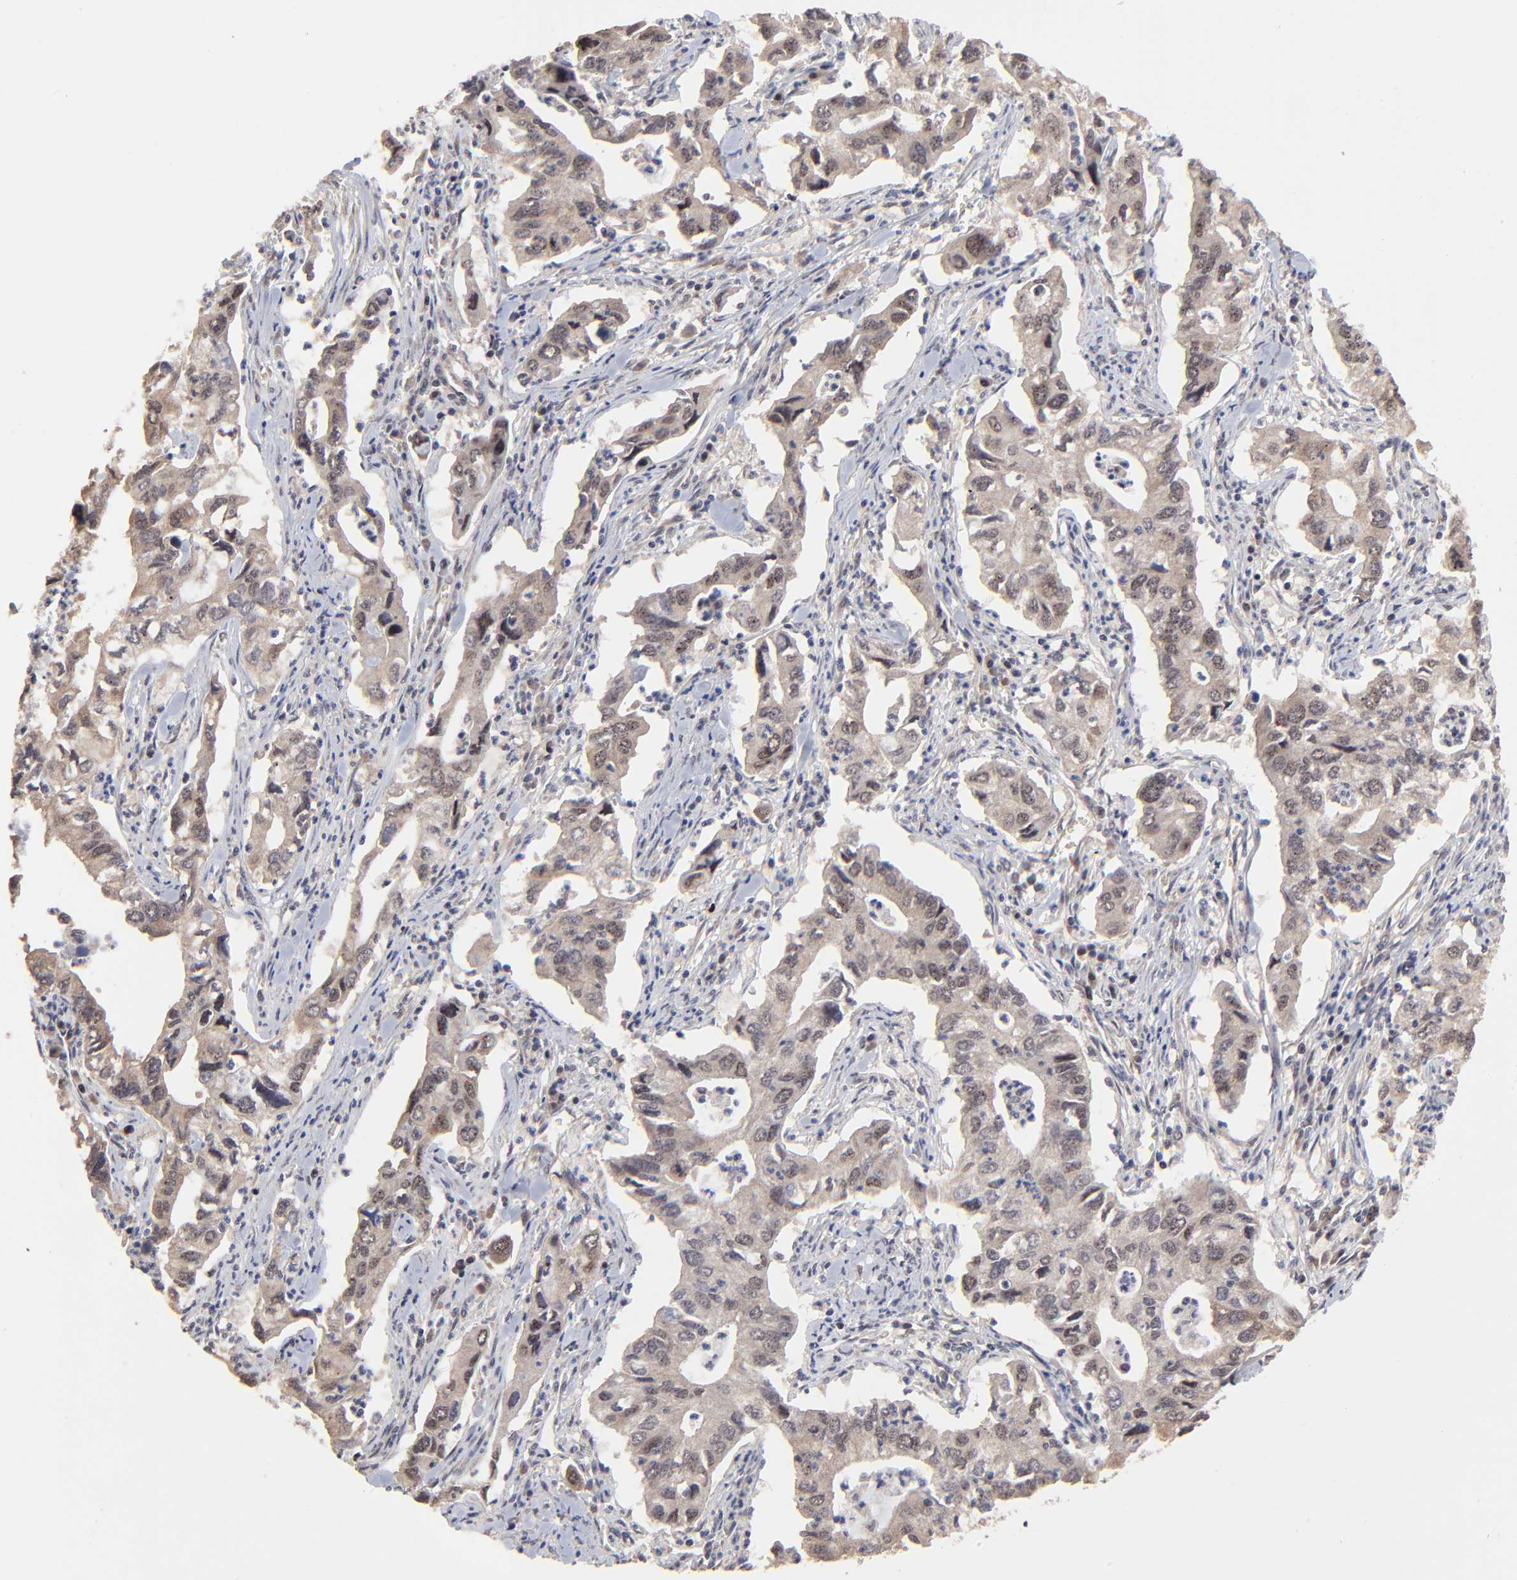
{"staining": {"intensity": "moderate", "quantity": ">75%", "location": "cytoplasmic/membranous"}, "tissue": "lung cancer", "cell_type": "Tumor cells", "image_type": "cancer", "snomed": [{"axis": "morphology", "description": "Adenocarcinoma, NOS"}, {"axis": "topography", "description": "Lung"}], "caption": "Protein staining shows moderate cytoplasmic/membranous positivity in about >75% of tumor cells in lung adenocarcinoma.", "gene": "FRMD8", "patient": {"sex": "male", "age": 48}}